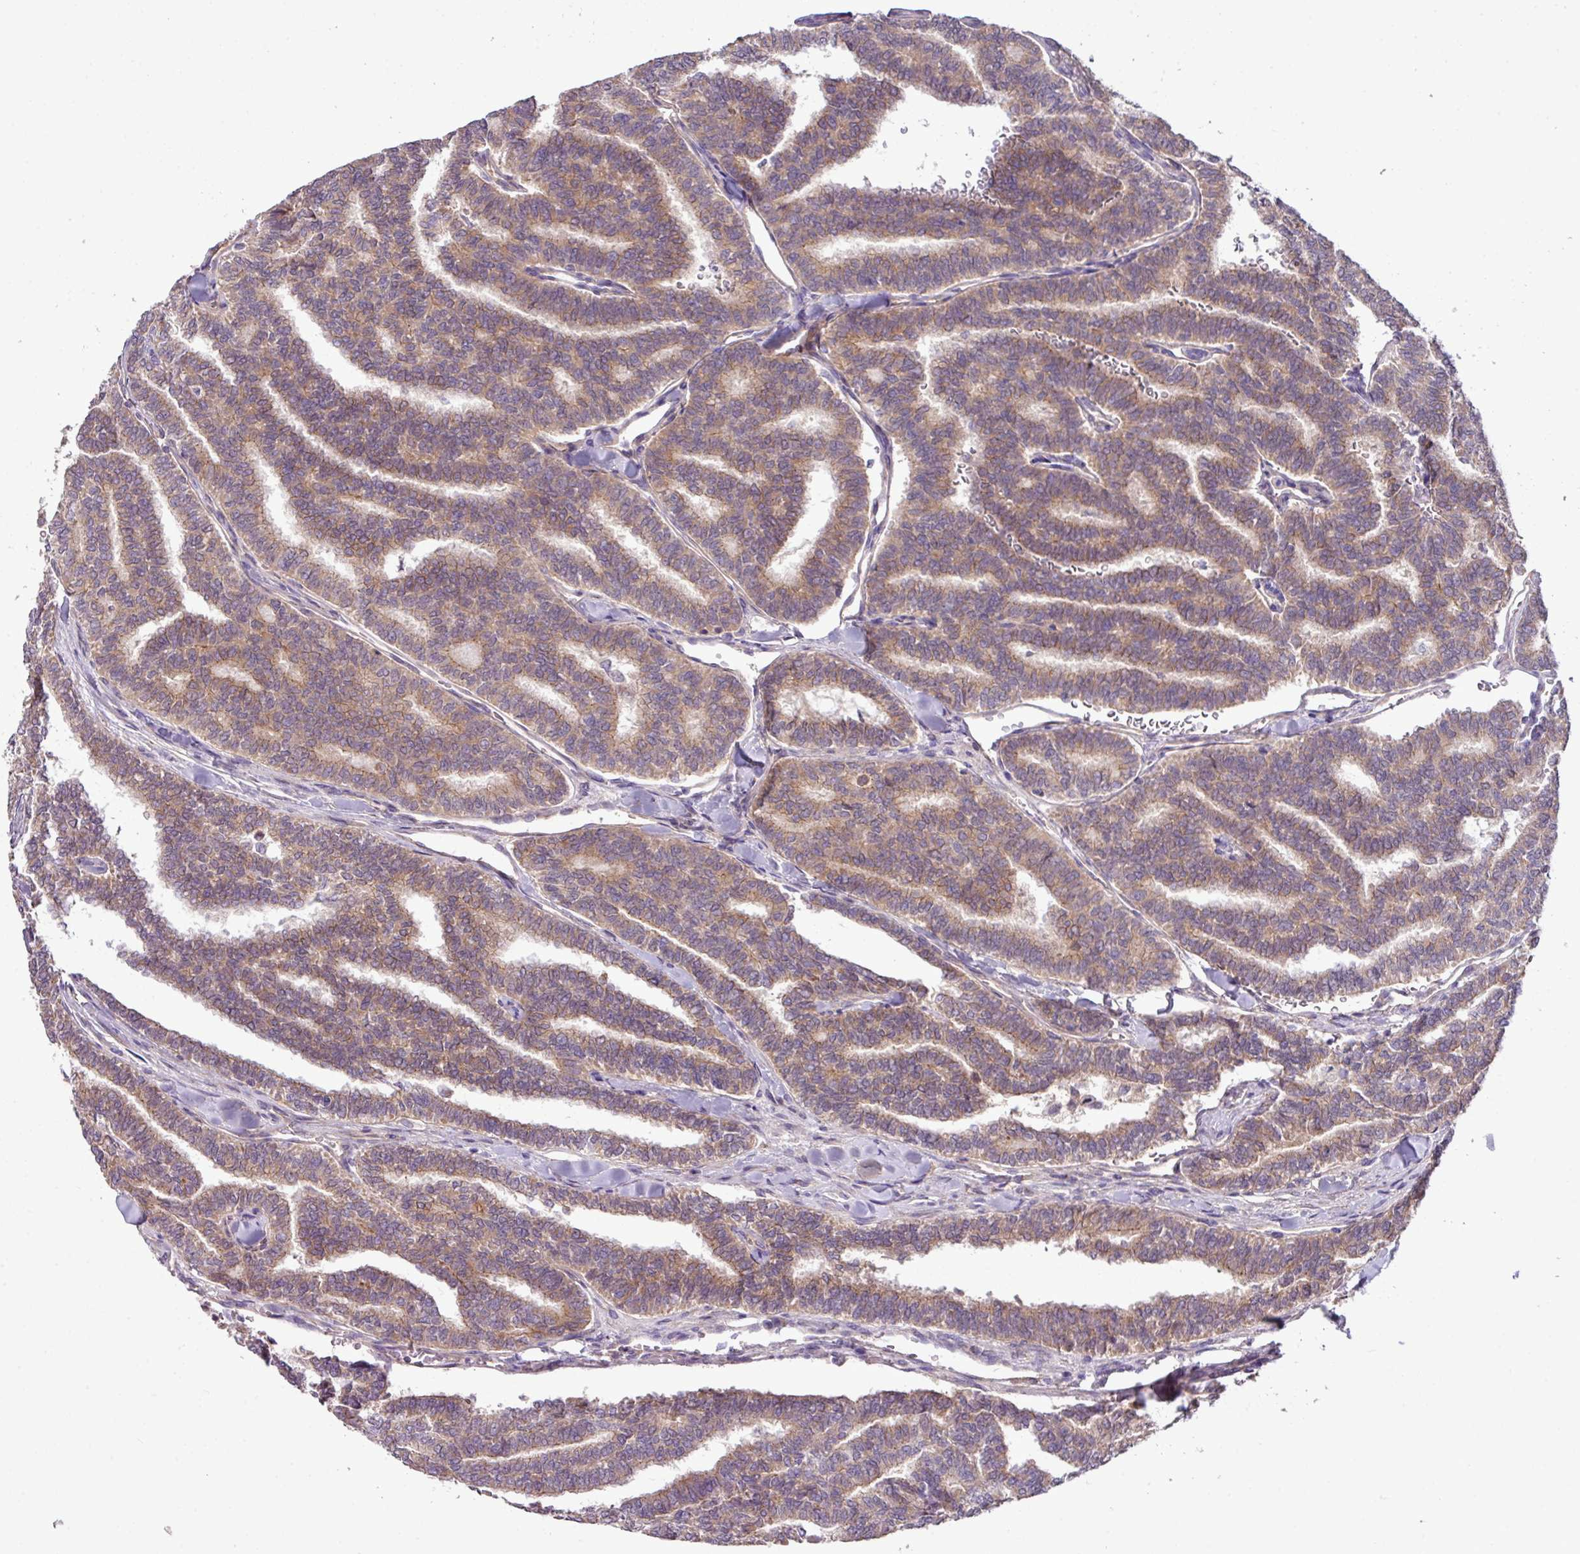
{"staining": {"intensity": "moderate", "quantity": "25%-75%", "location": "cytoplasmic/membranous"}, "tissue": "thyroid cancer", "cell_type": "Tumor cells", "image_type": "cancer", "snomed": [{"axis": "morphology", "description": "Papillary adenocarcinoma, NOS"}, {"axis": "topography", "description": "Thyroid gland"}], "caption": "Human thyroid papillary adenocarcinoma stained for a protein (brown) demonstrates moderate cytoplasmic/membranous positive staining in approximately 25%-75% of tumor cells.", "gene": "XIAP", "patient": {"sex": "female", "age": 35}}